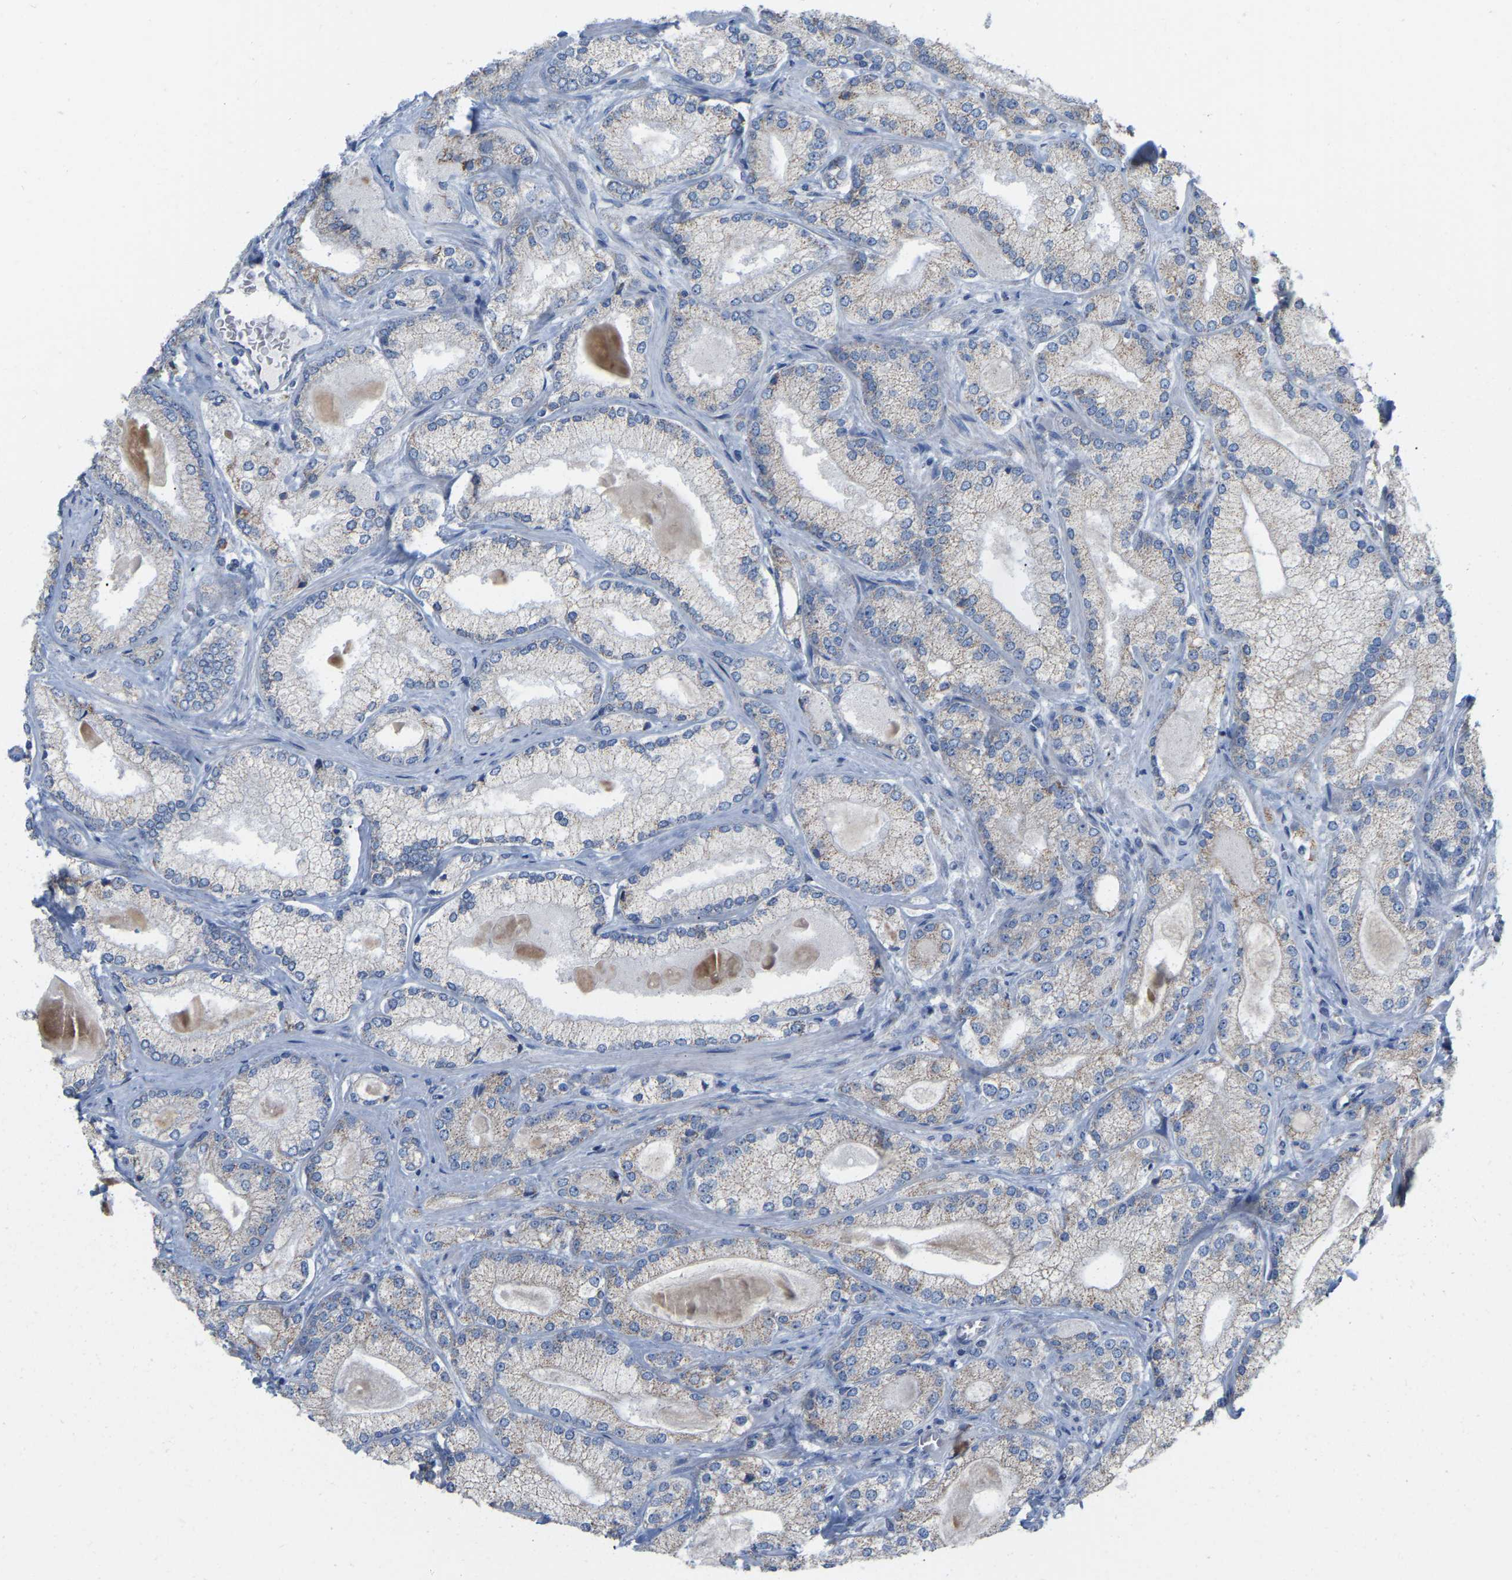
{"staining": {"intensity": "negative", "quantity": "none", "location": "none"}, "tissue": "prostate cancer", "cell_type": "Tumor cells", "image_type": "cancer", "snomed": [{"axis": "morphology", "description": "Adenocarcinoma, Low grade"}, {"axis": "topography", "description": "Prostate"}], "caption": "IHC micrograph of prostate cancer (low-grade adenocarcinoma) stained for a protein (brown), which shows no staining in tumor cells.", "gene": "CBLB", "patient": {"sex": "male", "age": 65}}